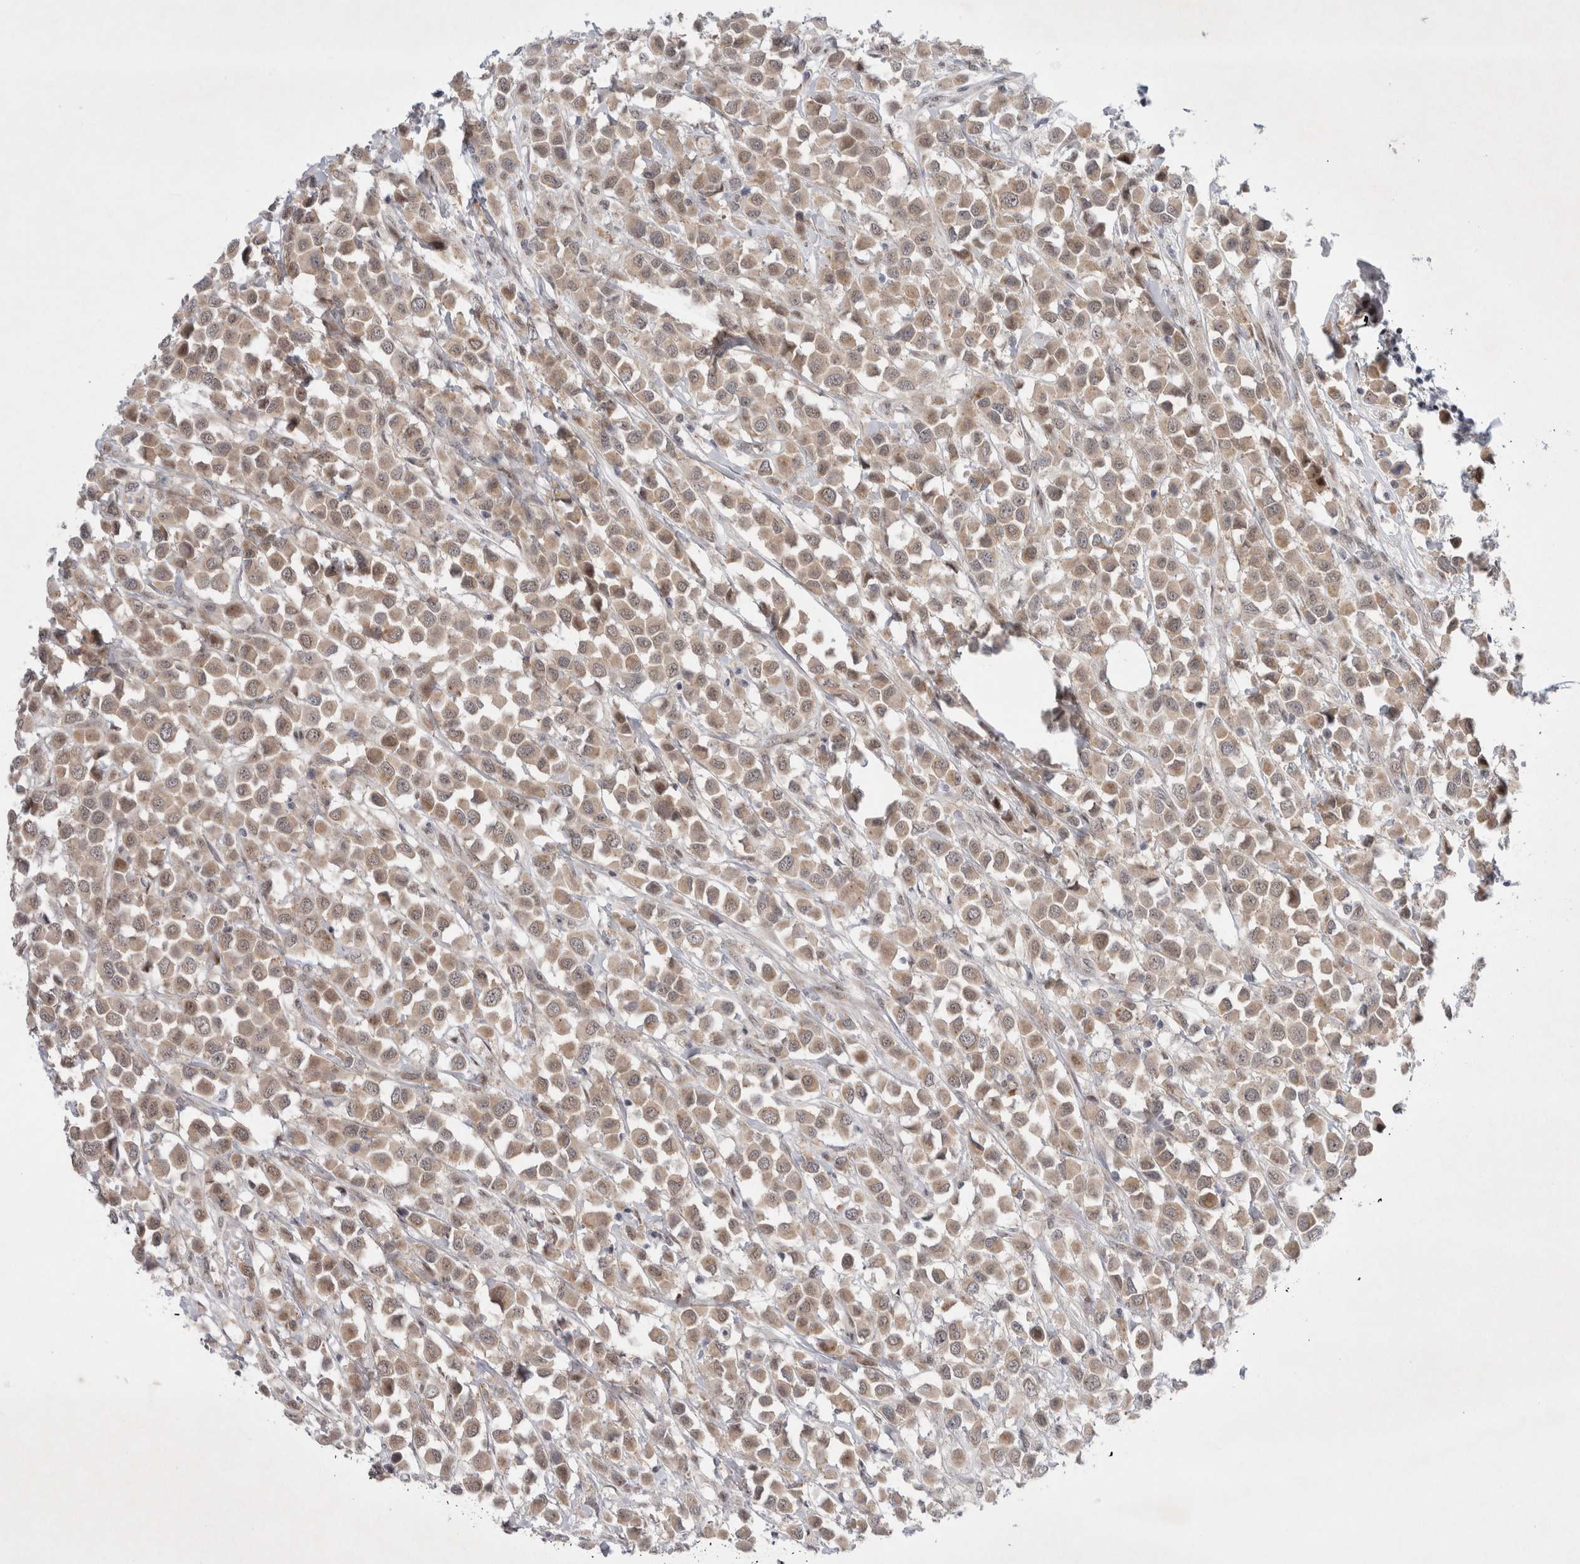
{"staining": {"intensity": "weak", "quantity": ">75%", "location": "cytoplasmic/membranous,nuclear"}, "tissue": "breast cancer", "cell_type": "Tumor cells", "image_type": "cancer", "snomed": [{"axis": "morphology", "description": "Duct carcinoma"}, {"axis": "topography", "description": "Breast"}], "caption": "A photomicrograph showing weak cytoplasmic/membranous and nuclear positivity in approximately >75% of tumor cells in breast cancer, as visualized by brown immunohistochemical staining.", "gene": "WIPF2", "patient": {"sex": "female", "age": 61}}